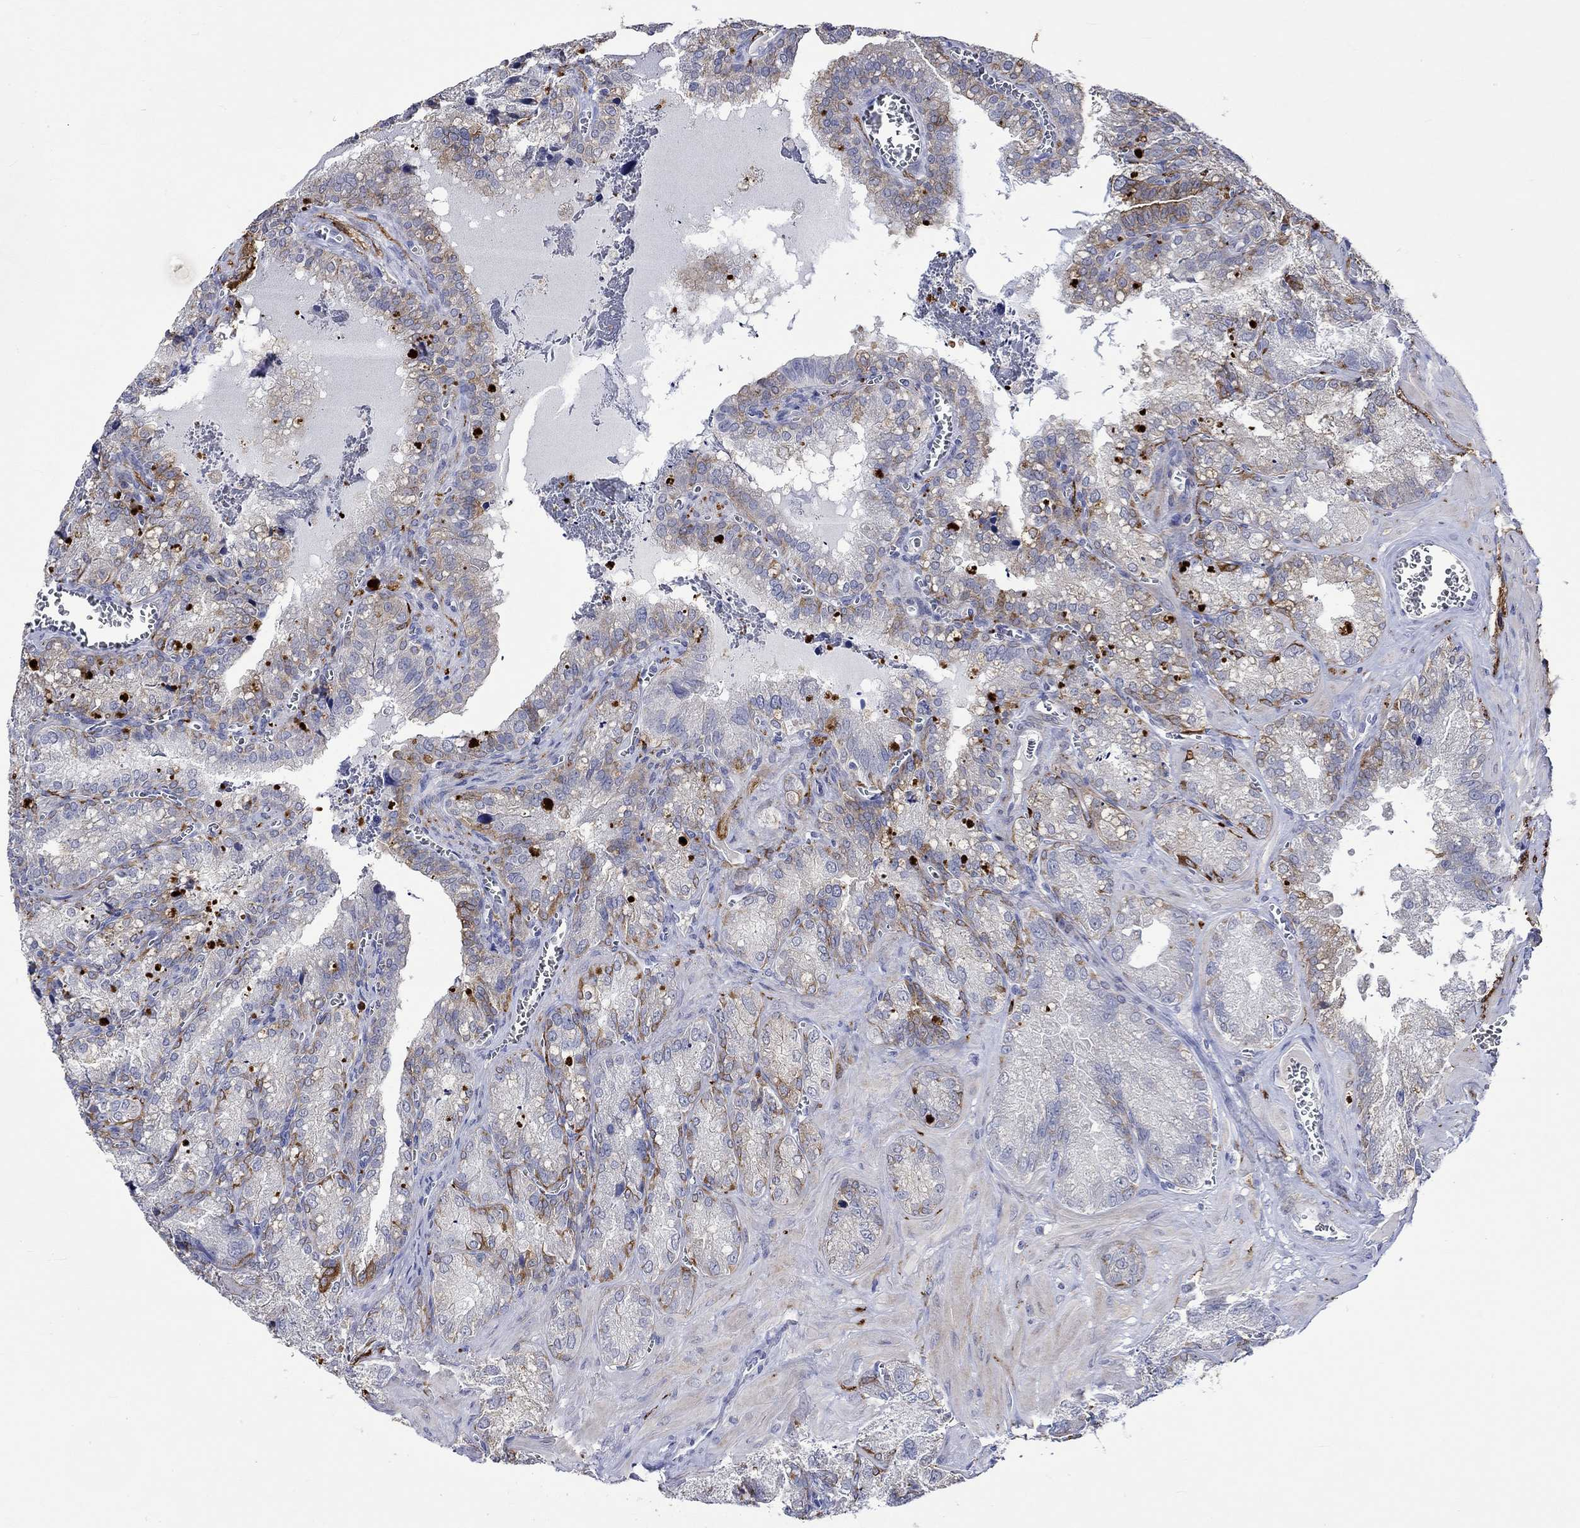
{"staining": {"intensity": "strong", "quantity": "<25%", "location": "cytoplasmic/membranous"}, "tissue": "seminal vesicle", "cell_type": "Glandular cells", "image_type": "normal", "snomed": [{"axis": "morphology", "description": "Normal tissue, NOS"}, {"axis": "topography", "description": "Seminal veicle"}], "caption": "Seminal vesicle stained with immunohistochemistry demonstrates strong cytoplasmic/membranous expression in about <25% of glandular cells. The staining was performed using DAB (3,3'-diaminobenzidine) to visualize the protein expression in brown, while the nuclei were stained in blue with hematoxylin (Magnification: 20x).", "gene": "CRYAB", "patient": {"sex": "male", "age": 57}}